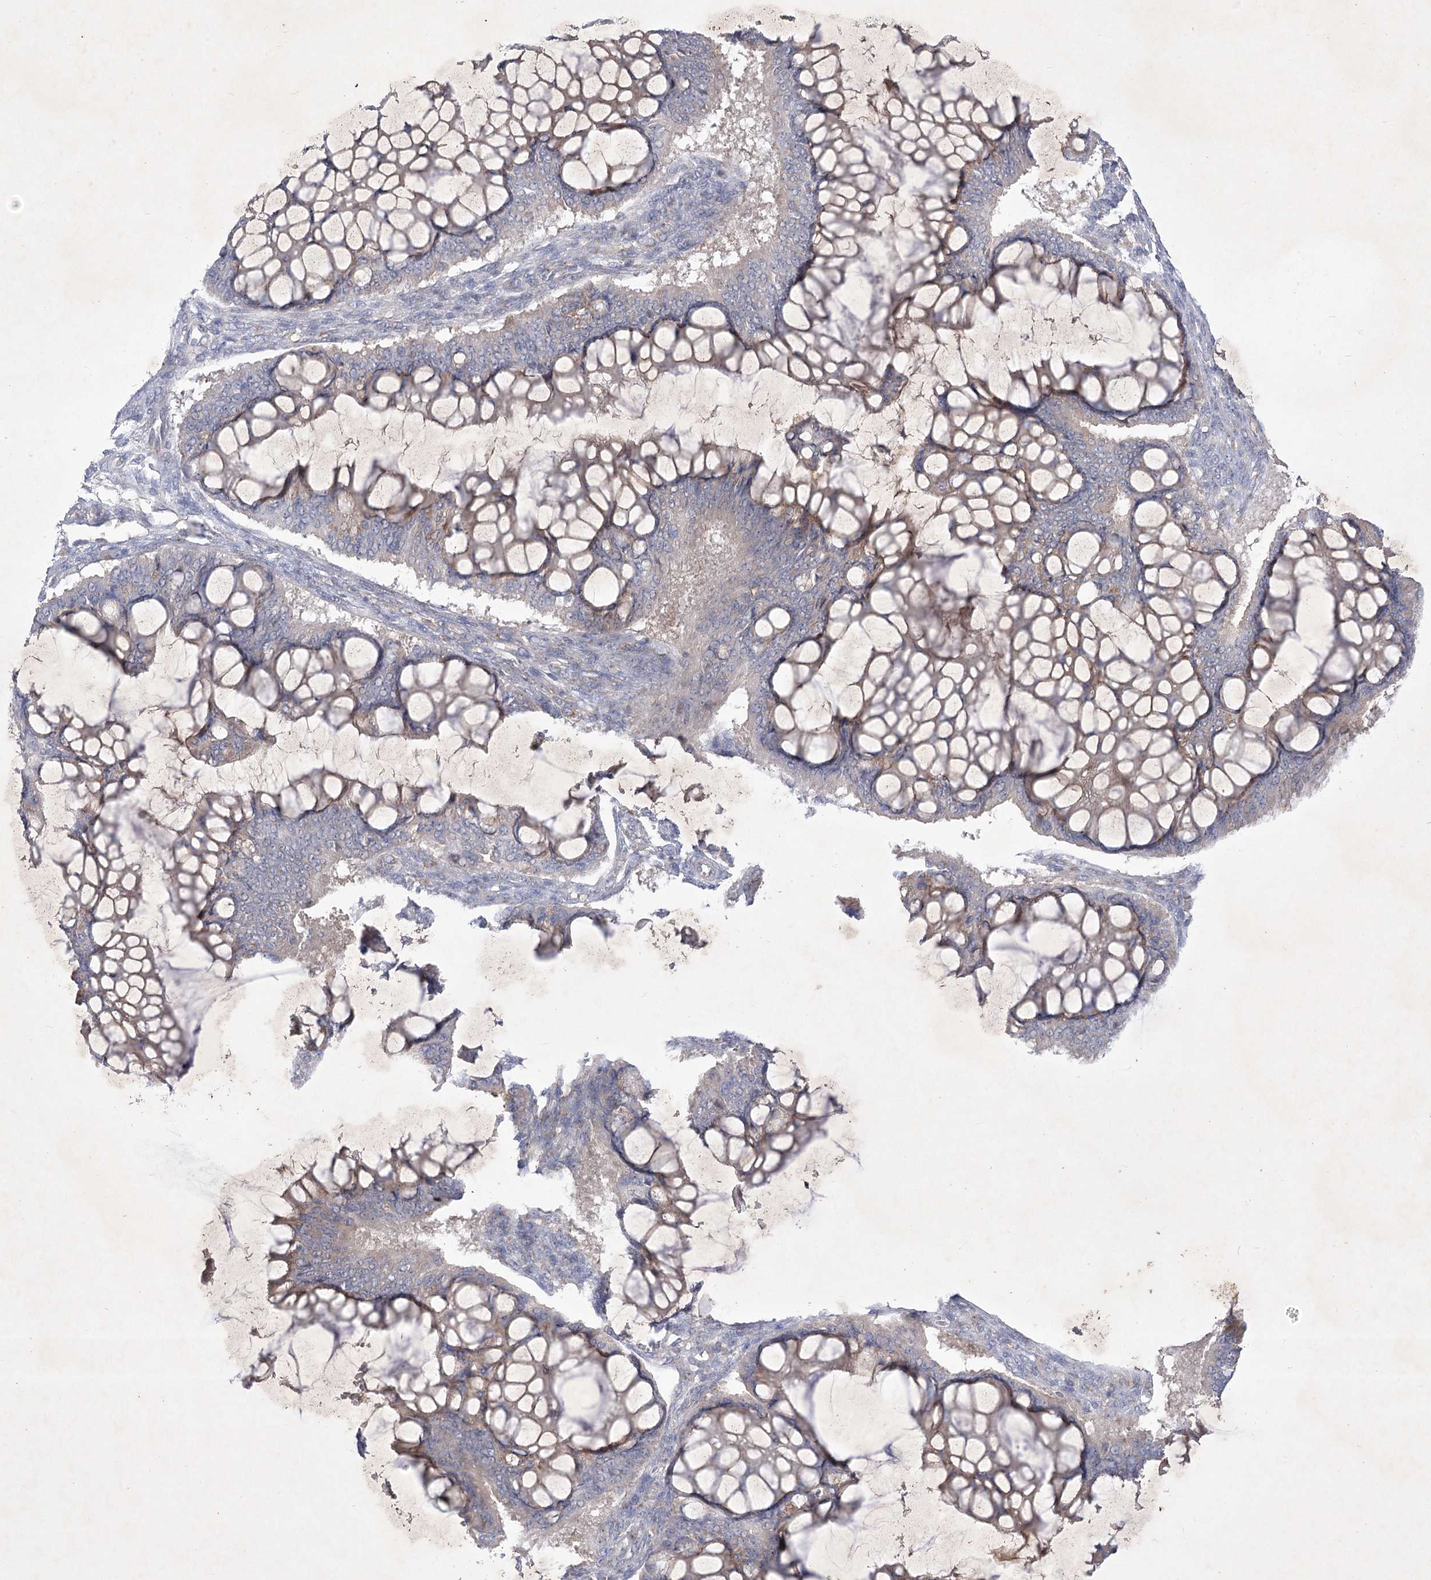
{"staining": {"intensity": "weak", "quantity": "25%-75%", "location": "cytoplasmic/membranous"}, "tissue": "ovarian cancer", "cell_type": "Tumor cells", "image_type": "cancer", "snomed": [{"axis": "morphology", "description": "Cystadenocarcinoma, mucinous, NOS"}, {"axis": "topography", "description": "Ovary"}], "caption": "Immunohistochemistry staining of ovarian mucinous cystadenocarcinoma, which reveals low levels of weak cytoplasmic/membranous positivity in approximately 25%-75% of tumor cells indicating weak cytoplasmic/membranous protein staining. The staining was performed using DAB (3,3'-diaminobenzidine) (brown) for protein detection and nuclei were counterstained in hematoxylin (blue).", "gene": "GBF1", "patient": {"sex": "female", "age": 73}}